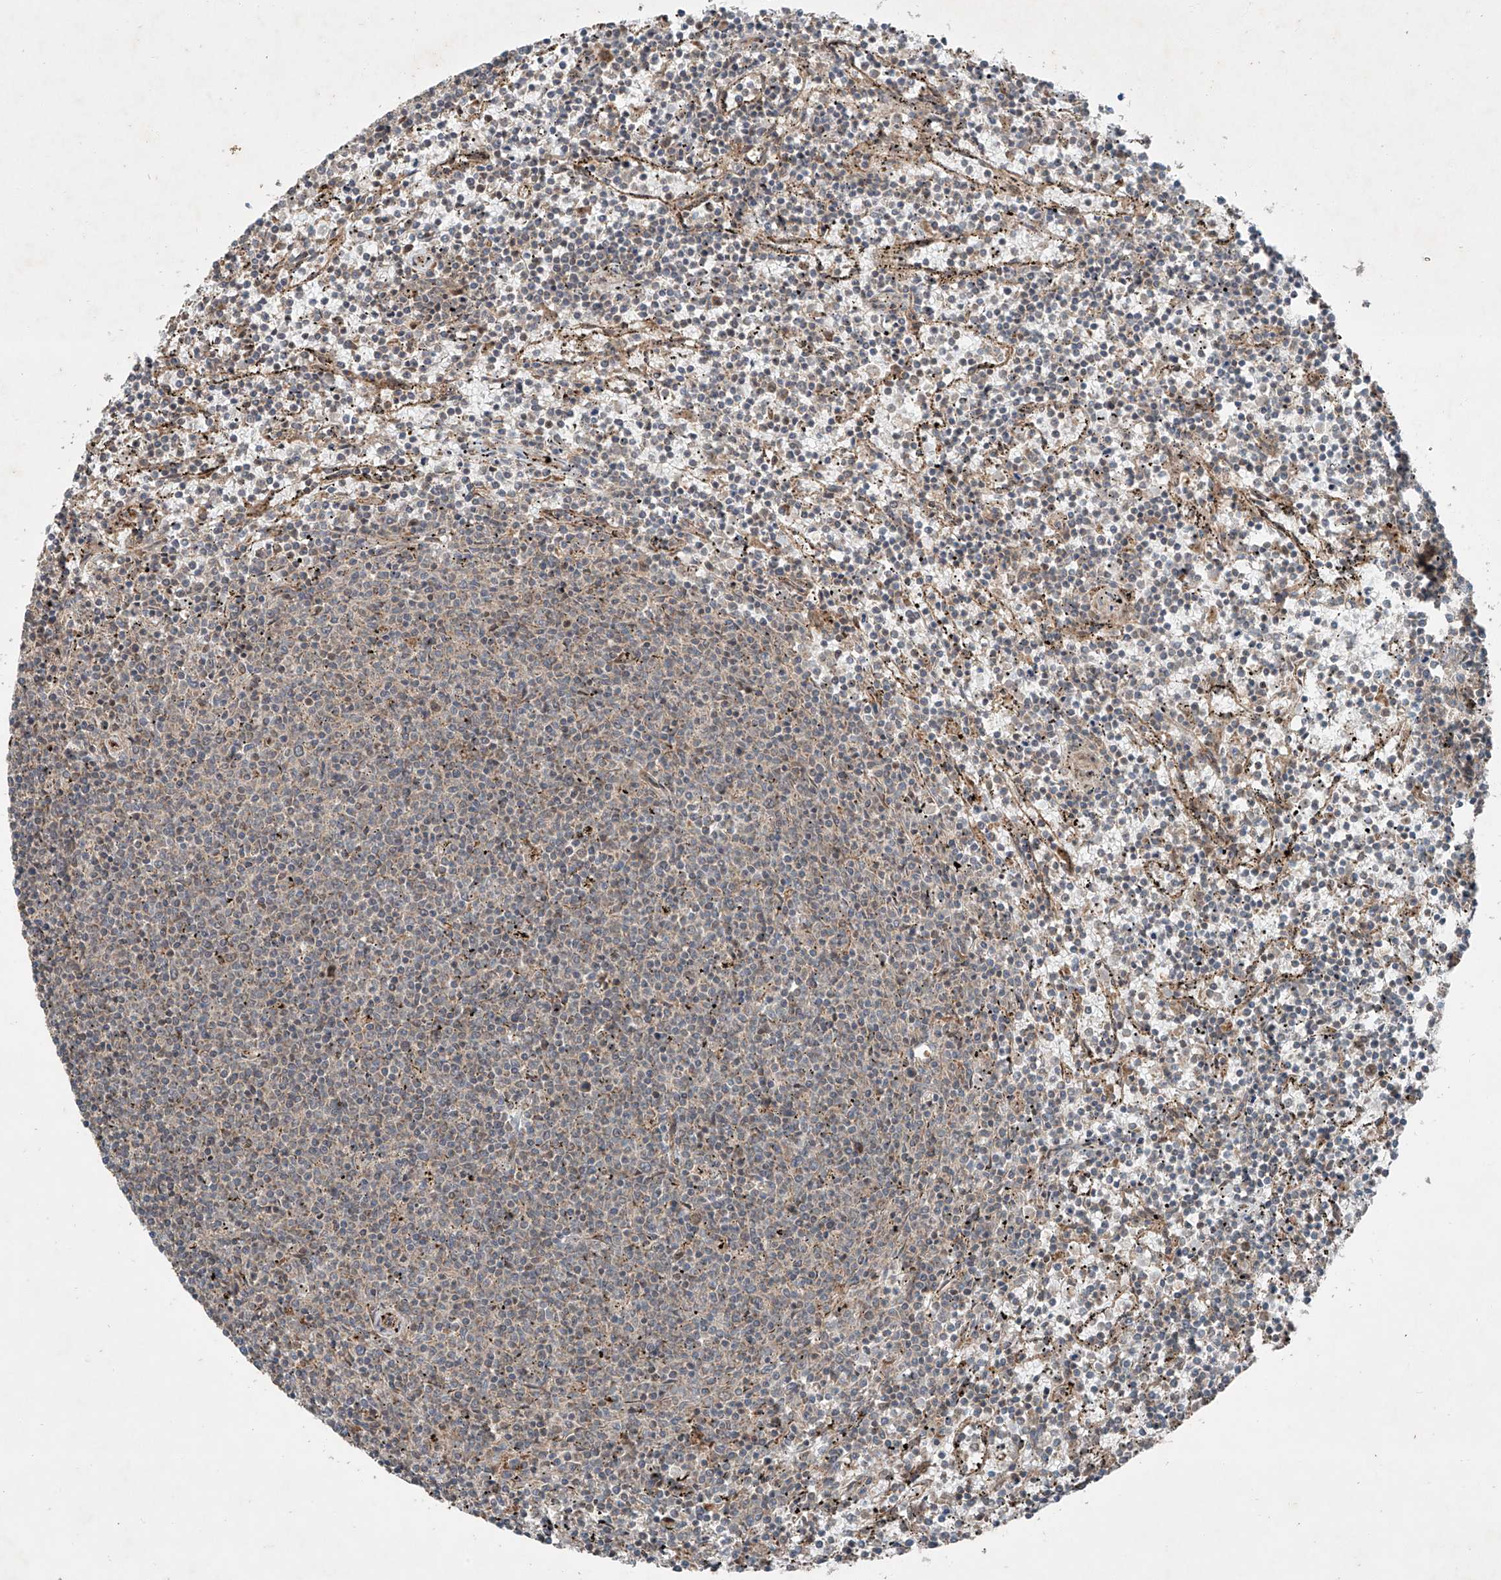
{"staining": {"intensity": "negative", "quantity": "none", "location": "none"}, "tissue": "lymphoma", "cell_type": "Tumor cells", "image_type": "cancer", "snomed": [{"axis": "morphology", "description": "Malignant lymphoma, non-Hodgkin's type, Low grade"}, {"axis": "topography", "description": "Spleen"}], "caption": "Tumor cells are negative for protein expression in human malignant lymphoma, non-Hodgkin's type (low-grade).", "gene": "ZNF620", "patient": {"sex": "female", "age": 50}}